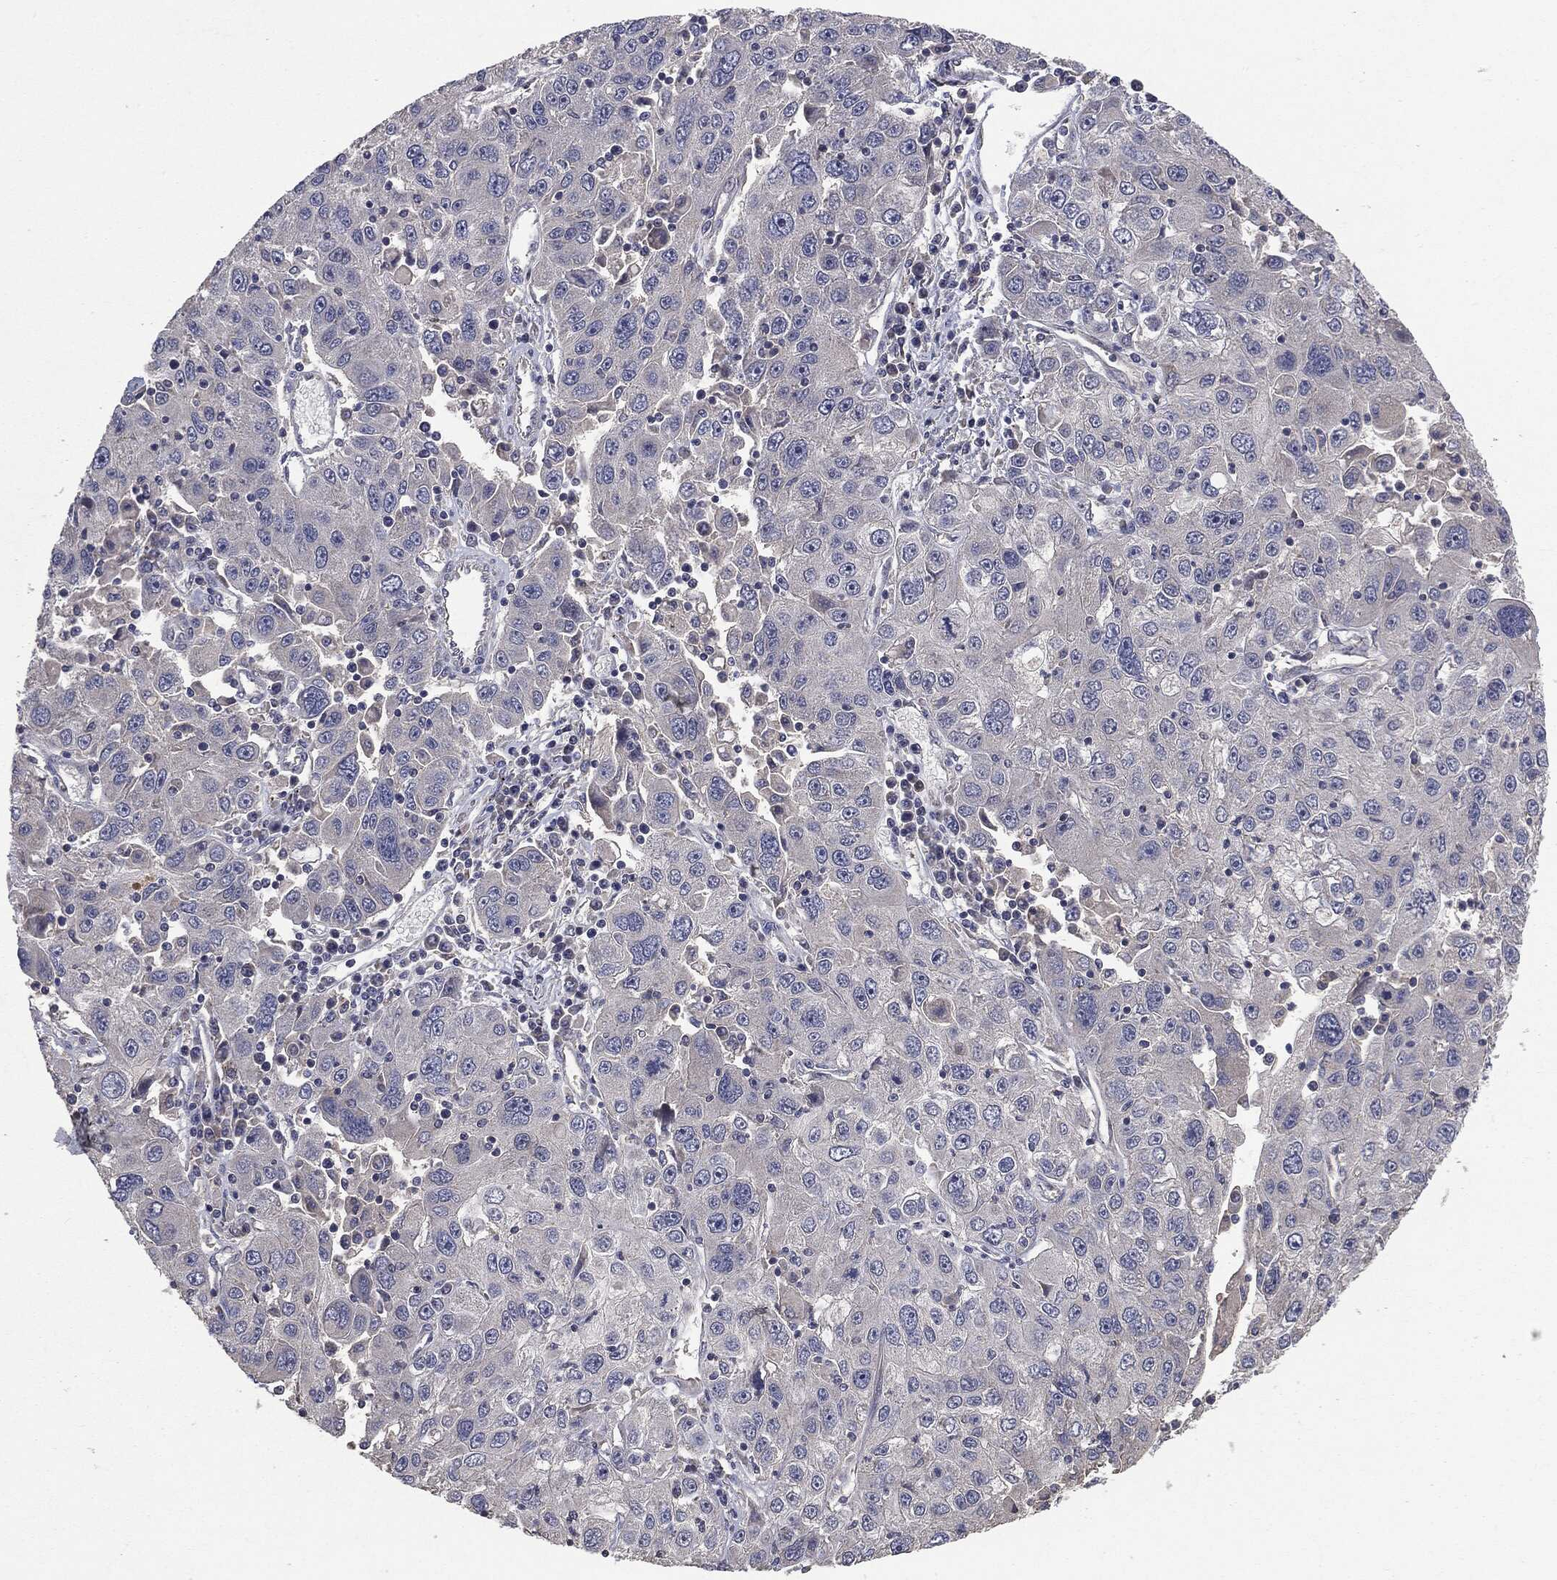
{"staining": {"intensity": "negative", "quantity": "none", "location": "none"}, "tissue": "stomach cancer", "cell_type": "Tumor cells", "image_type": "cancer", "snomed": [{"axis": "morphology", "description": "Adenocarcinoma, NOS"}, {"axis": "topography", "description": "Stomach"}], "caption": "The histopathology image shows no significant positivity in tumor cells of stomach cancer (adenocarcinoma).", "gene": "MTOR", "patient": {"sex": "male", "age": 56}}